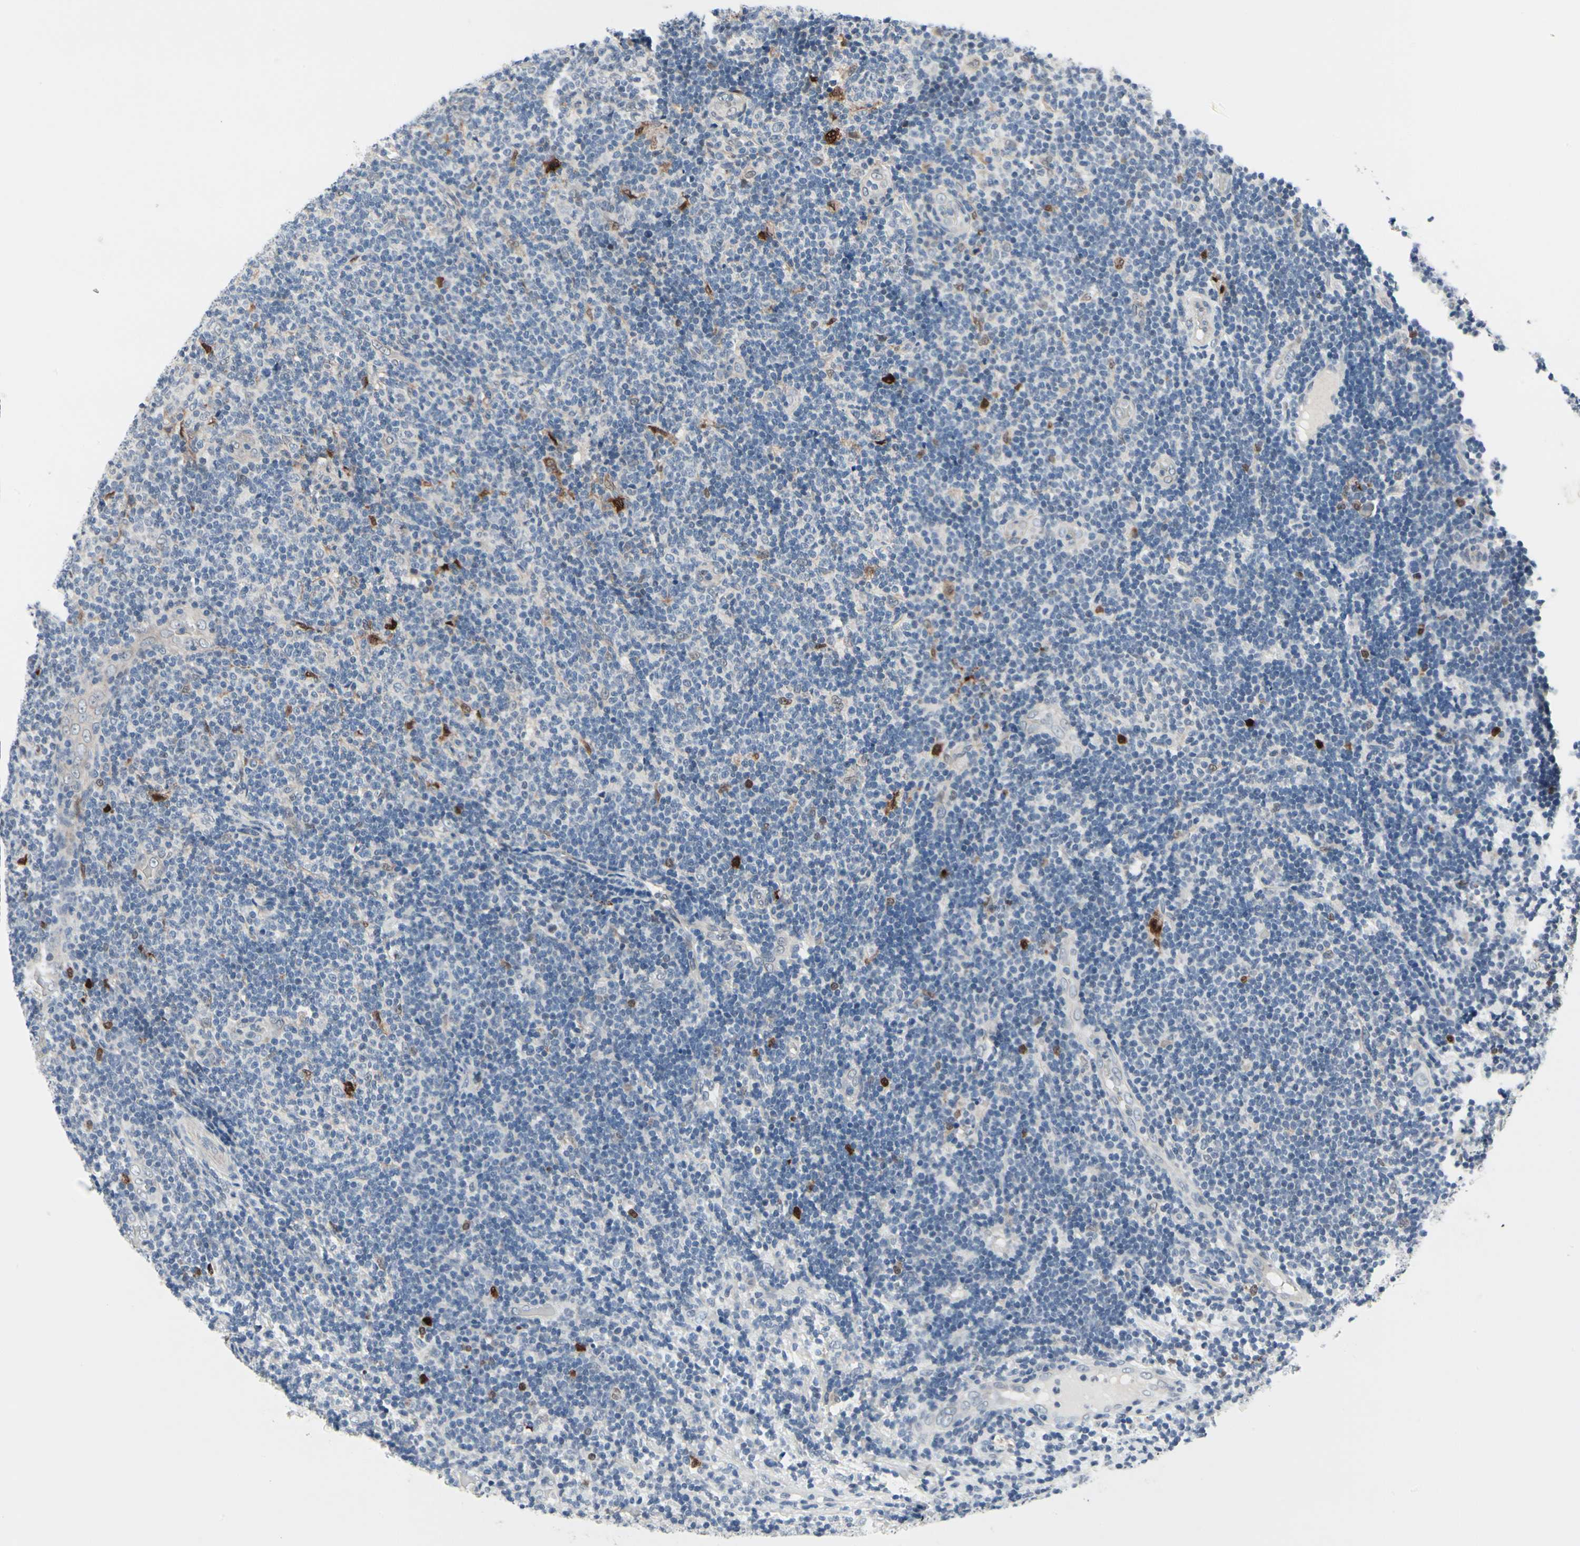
{"staining": {"intensity": "moderate", "quantity": "<25%", "location": "cytoplasmic/membranous,nuclear"}, "tissue": "lymphoma", "cell_type": "Tumor cells", "image_type": "cancer", "snomed": [{"axis": "morphology", "description": "Malignant lymphoma, non-Hodgkin's type, Low grade"}, {"axis": "topography", "description": "Lymph node"}], "caption": "IHC staining of malignant lymphoma, non-Hodgkin's type (low-grade), which displays low levels of moderate cytoplasmic/membranous and nuclear expression in about <25% of tumor cells indicating moderate cytoplasmic/membranous and nuclear protein positivity. The staining was performed using DAB (brown) for protein detection and nuclei were counterstained in hematoxylin (blue).", "gene": "TXN", "patient": {"sex": "male", "age": 83}}